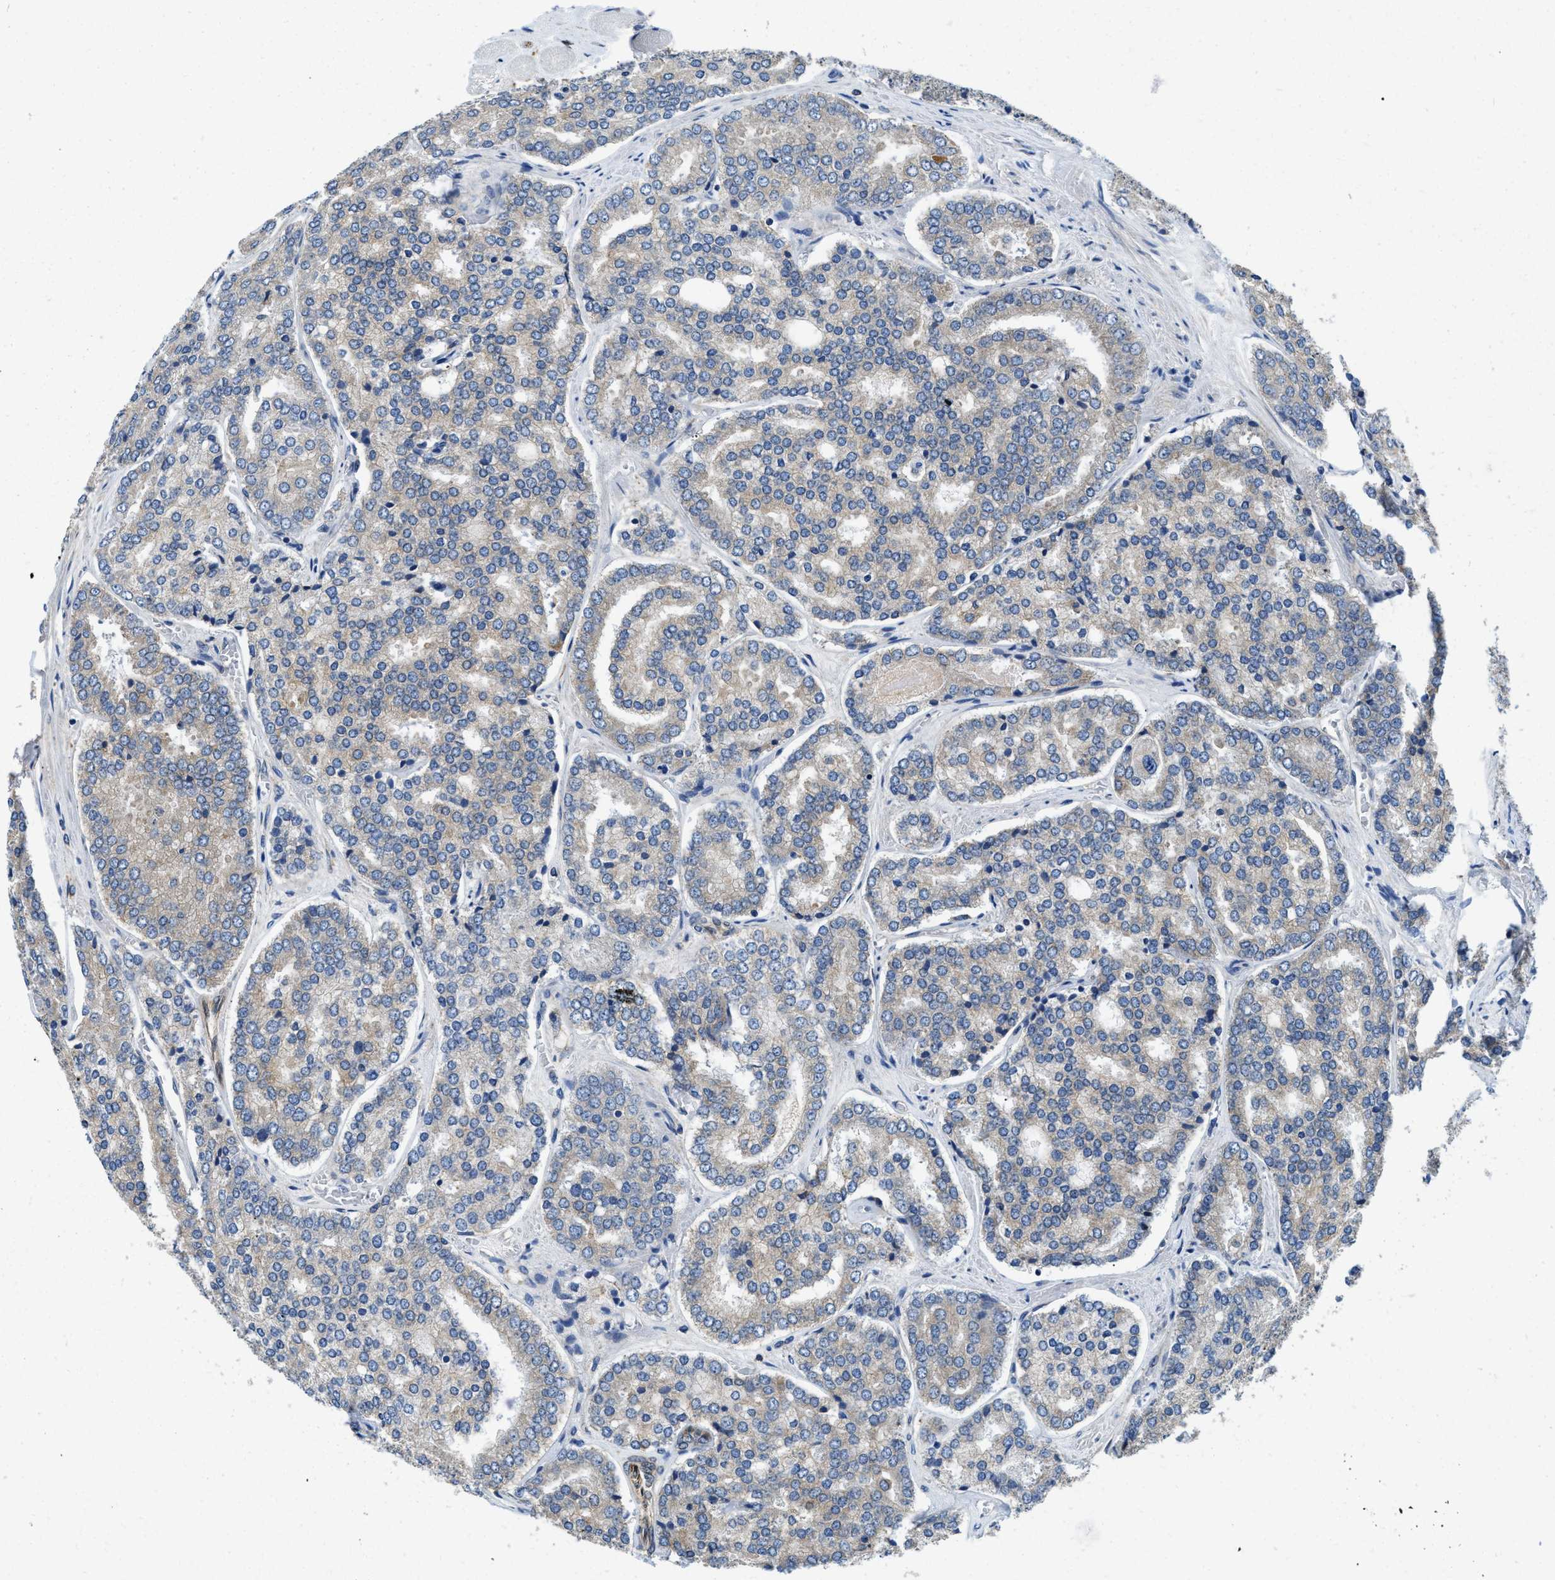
{"staining": {"intensity": "moderate", "quantity": "<25%", "location": "cytoplasmic/membranous"}, "tissue": "prostate cancer", "cell_type": "Tumor cells", "image_type": "cancer", "snomed": [{"axis": "morphology", "description": "Adenocarcinoma, High grade"}, {"axis": "topography", "description": "Prostate"}], "caption": "IHC of prostate high-grade adenocarcinoma exhibits low levels of moderate cytoplasmic/membranous positivity in approximately <25% of tumor cells.", "gene": "HSD17B12", "patient": {"sex": "male", "age": 65}}